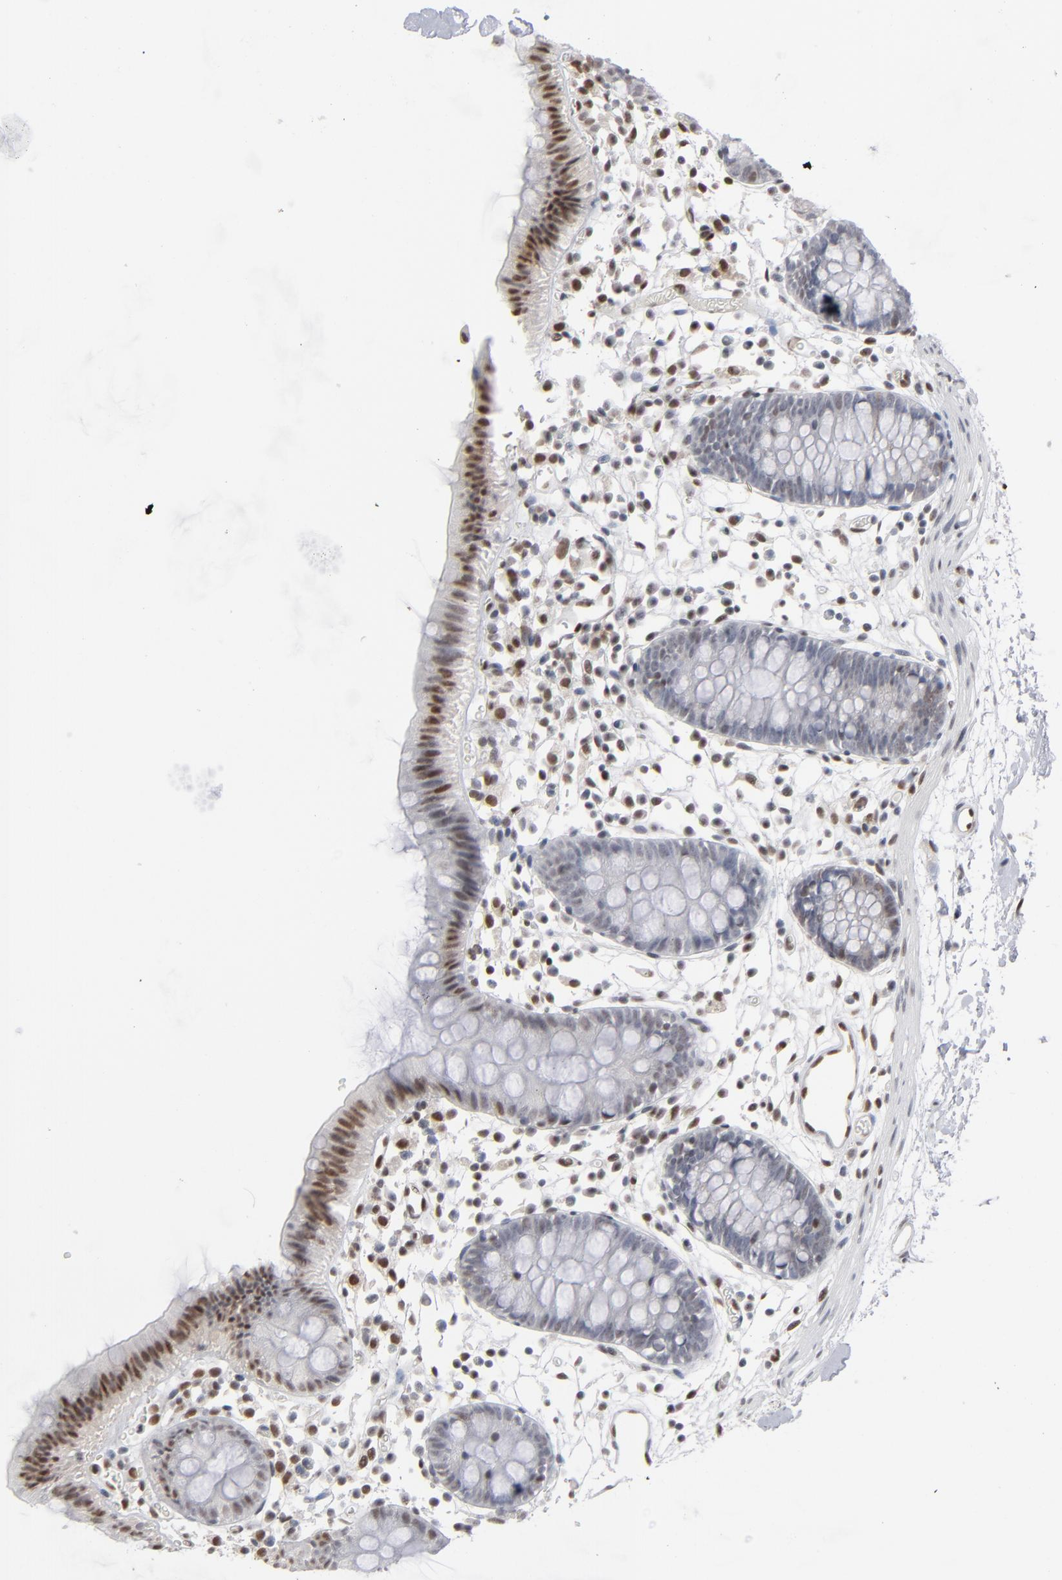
{"staining": {"intensity": "moderate", "quantity": ">75%", "location": "nuclear"}, "tissue": "colon", "cell_type": "Endothelial cells", "image_type": "normal", "snomed": [{"axis": "morphology", "description": "Normal tissue, NOS"}, {"axis": "topography", "description": "Colon"}], "caption": "Moderate nuclear expression for a protein is present in about >75% of endothelial cells of normal colon using IHC.", "gene": "IRF9", "patient": {"sex": "male", "age": 14}}